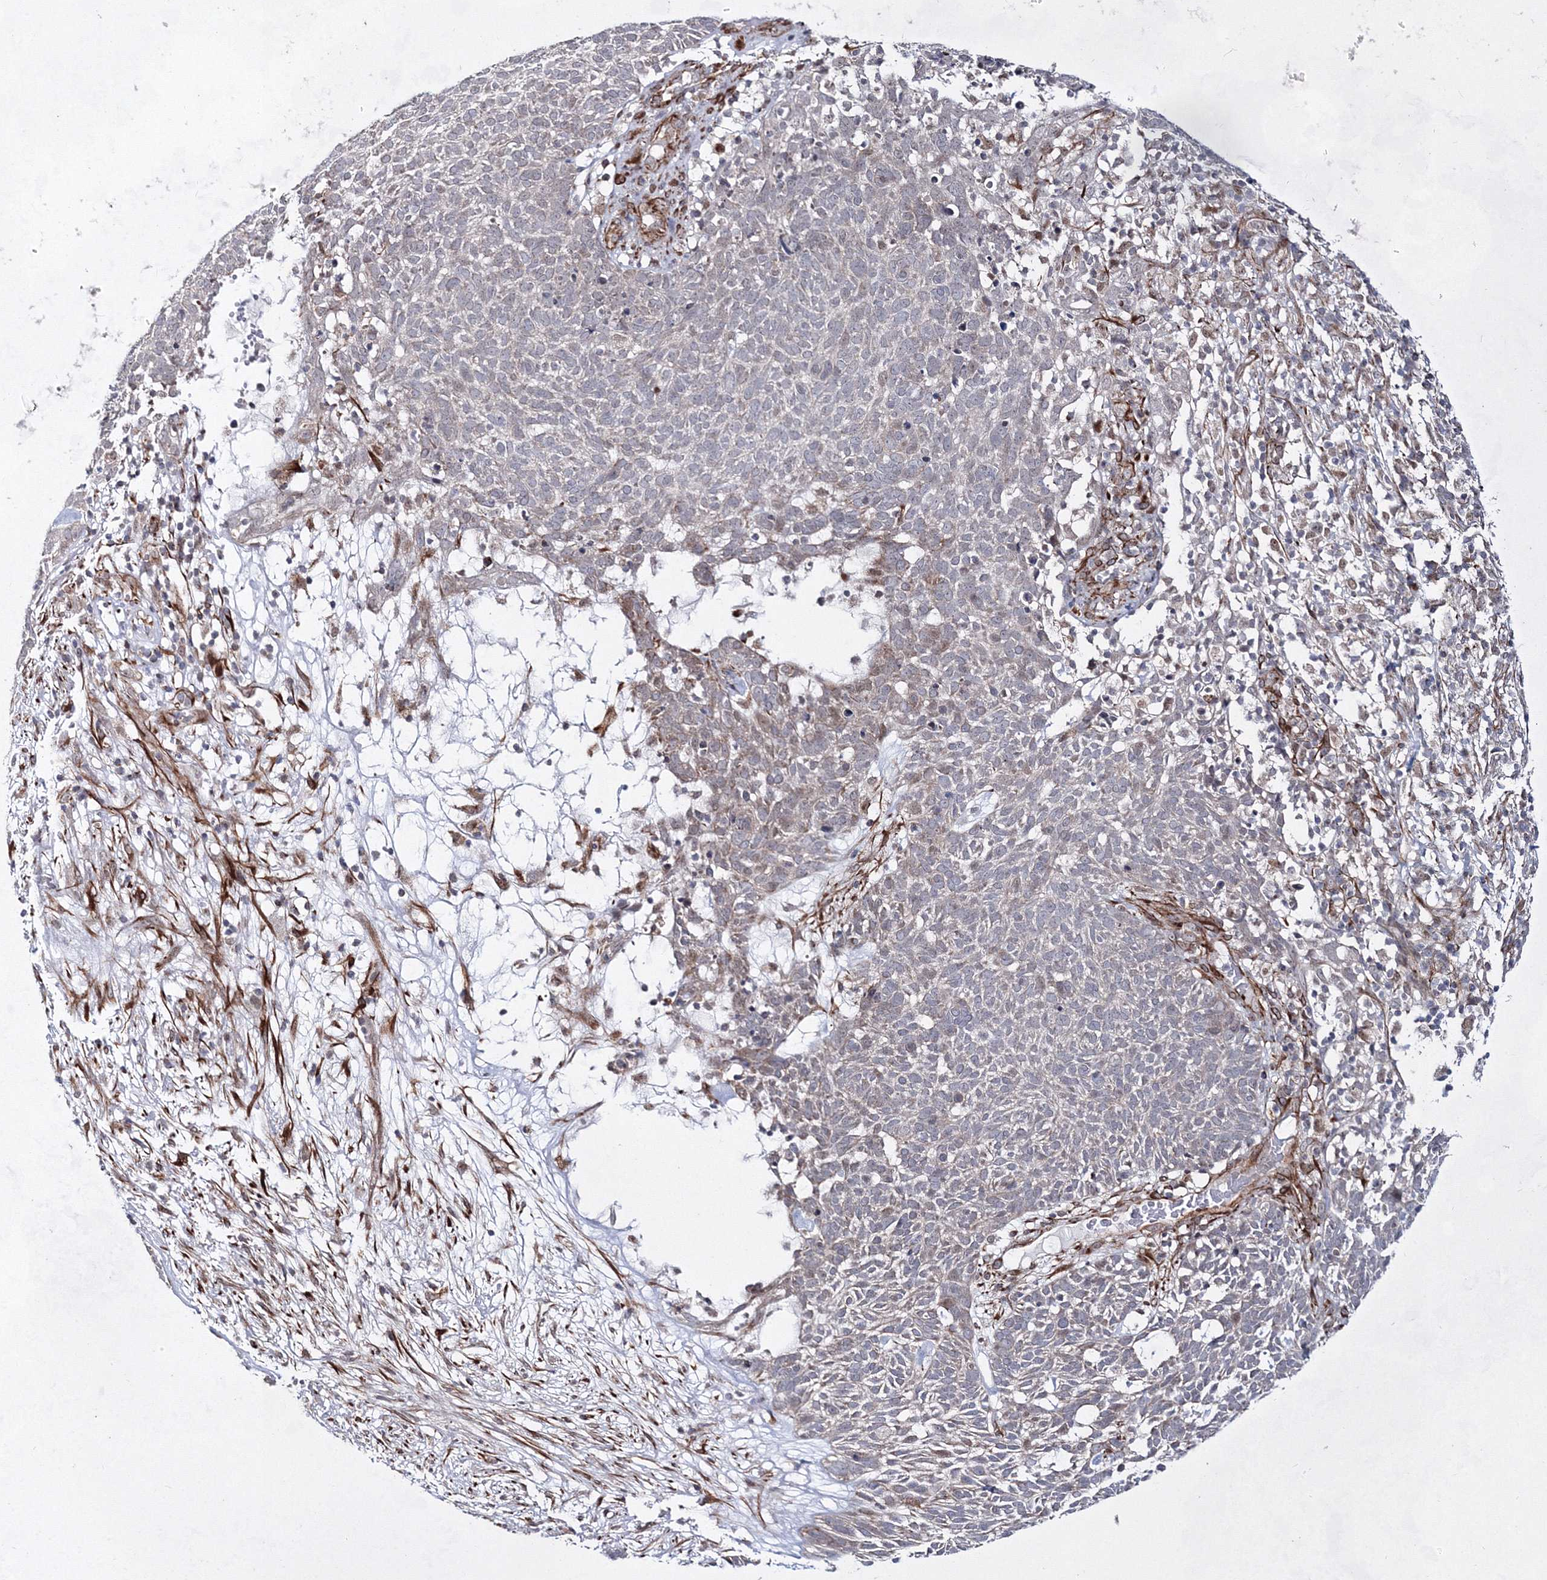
{"staining": {"intensity": "weak", "quantity": "<25%", "location": "cytoplasmic/membranous"}, "tissue": "skin cancer", "cell_type": "Tumor cells", "image_type": "cancer", "snomed": [{"axis": "morphology", "description": "Squamous cell carcinoma, NOS"}, {"axis": "topography", "description": "Skin"}], "caption": "An immunohistochemistry micrograph of squamous cell carcinoma (skin) is shown. There is no staining in tumor cells of squamous cell carcinoma (skin).", "gene": "SNIP1", "patient": {"sex": "female", "age": 90}}